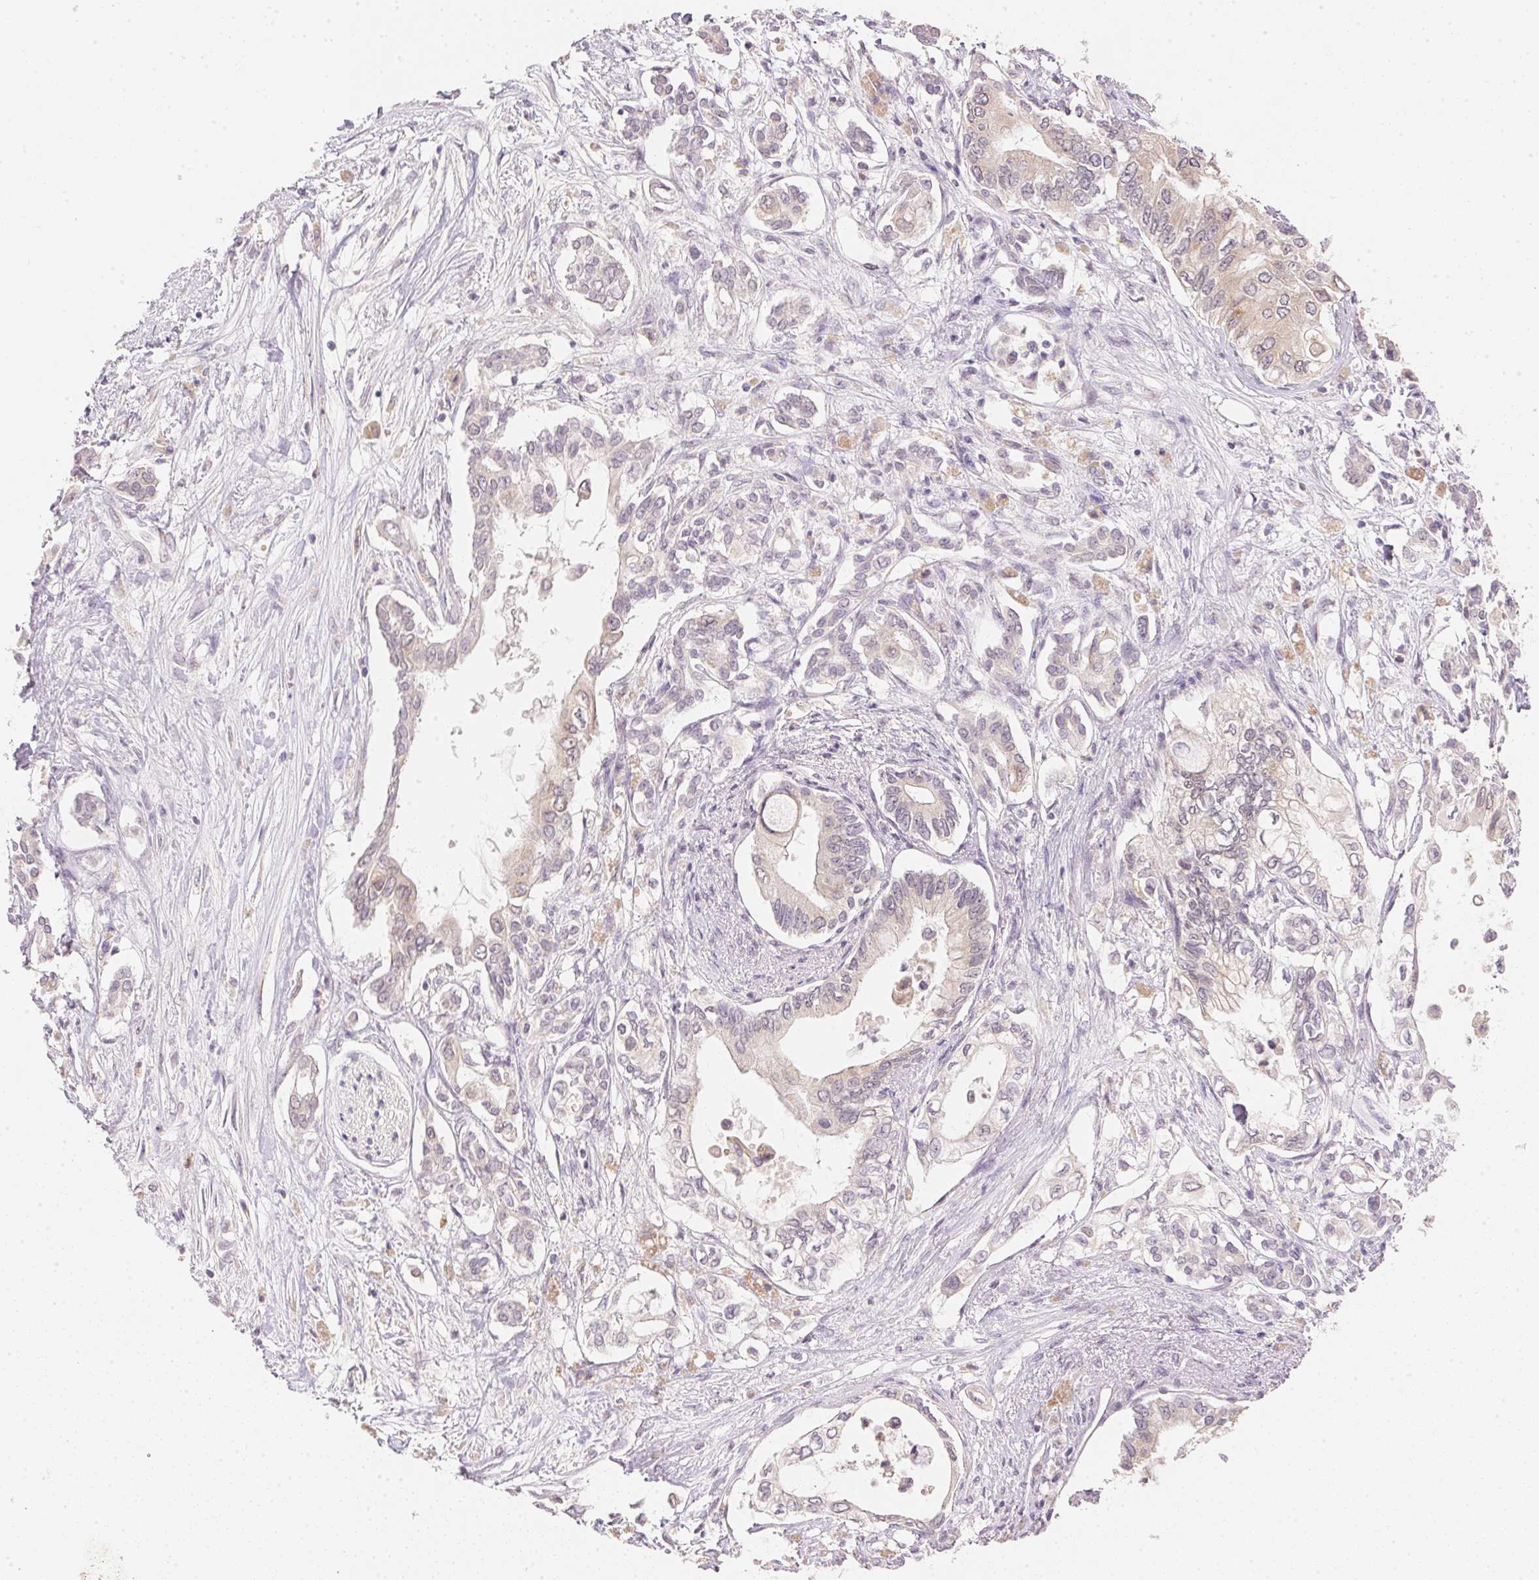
{"staining": {"intensity": "weak", "quantity": "<25%", "location": "cytoplasmic/membranous"}, "tissue": "pancreatic cancer", "cell_type": "Tumor cells", "image_type": "cancer", "snomed": [{"axis": "morphology", "description": "Adenocarcinoma, NOS"}, {"axis": "topography", "description": "Pancreas"}], "caption": "This image is of pancreatic cancer (adenocarcinoma) stained with immunohistochemistry (IHC) to label a protein in brown with the nuclei are counter-stained blue. There is no positivity in tumor cells. Nuclei are stained in blue.", "gene": "DHCR24", "patient": {"sex": "female", "age": 63}}